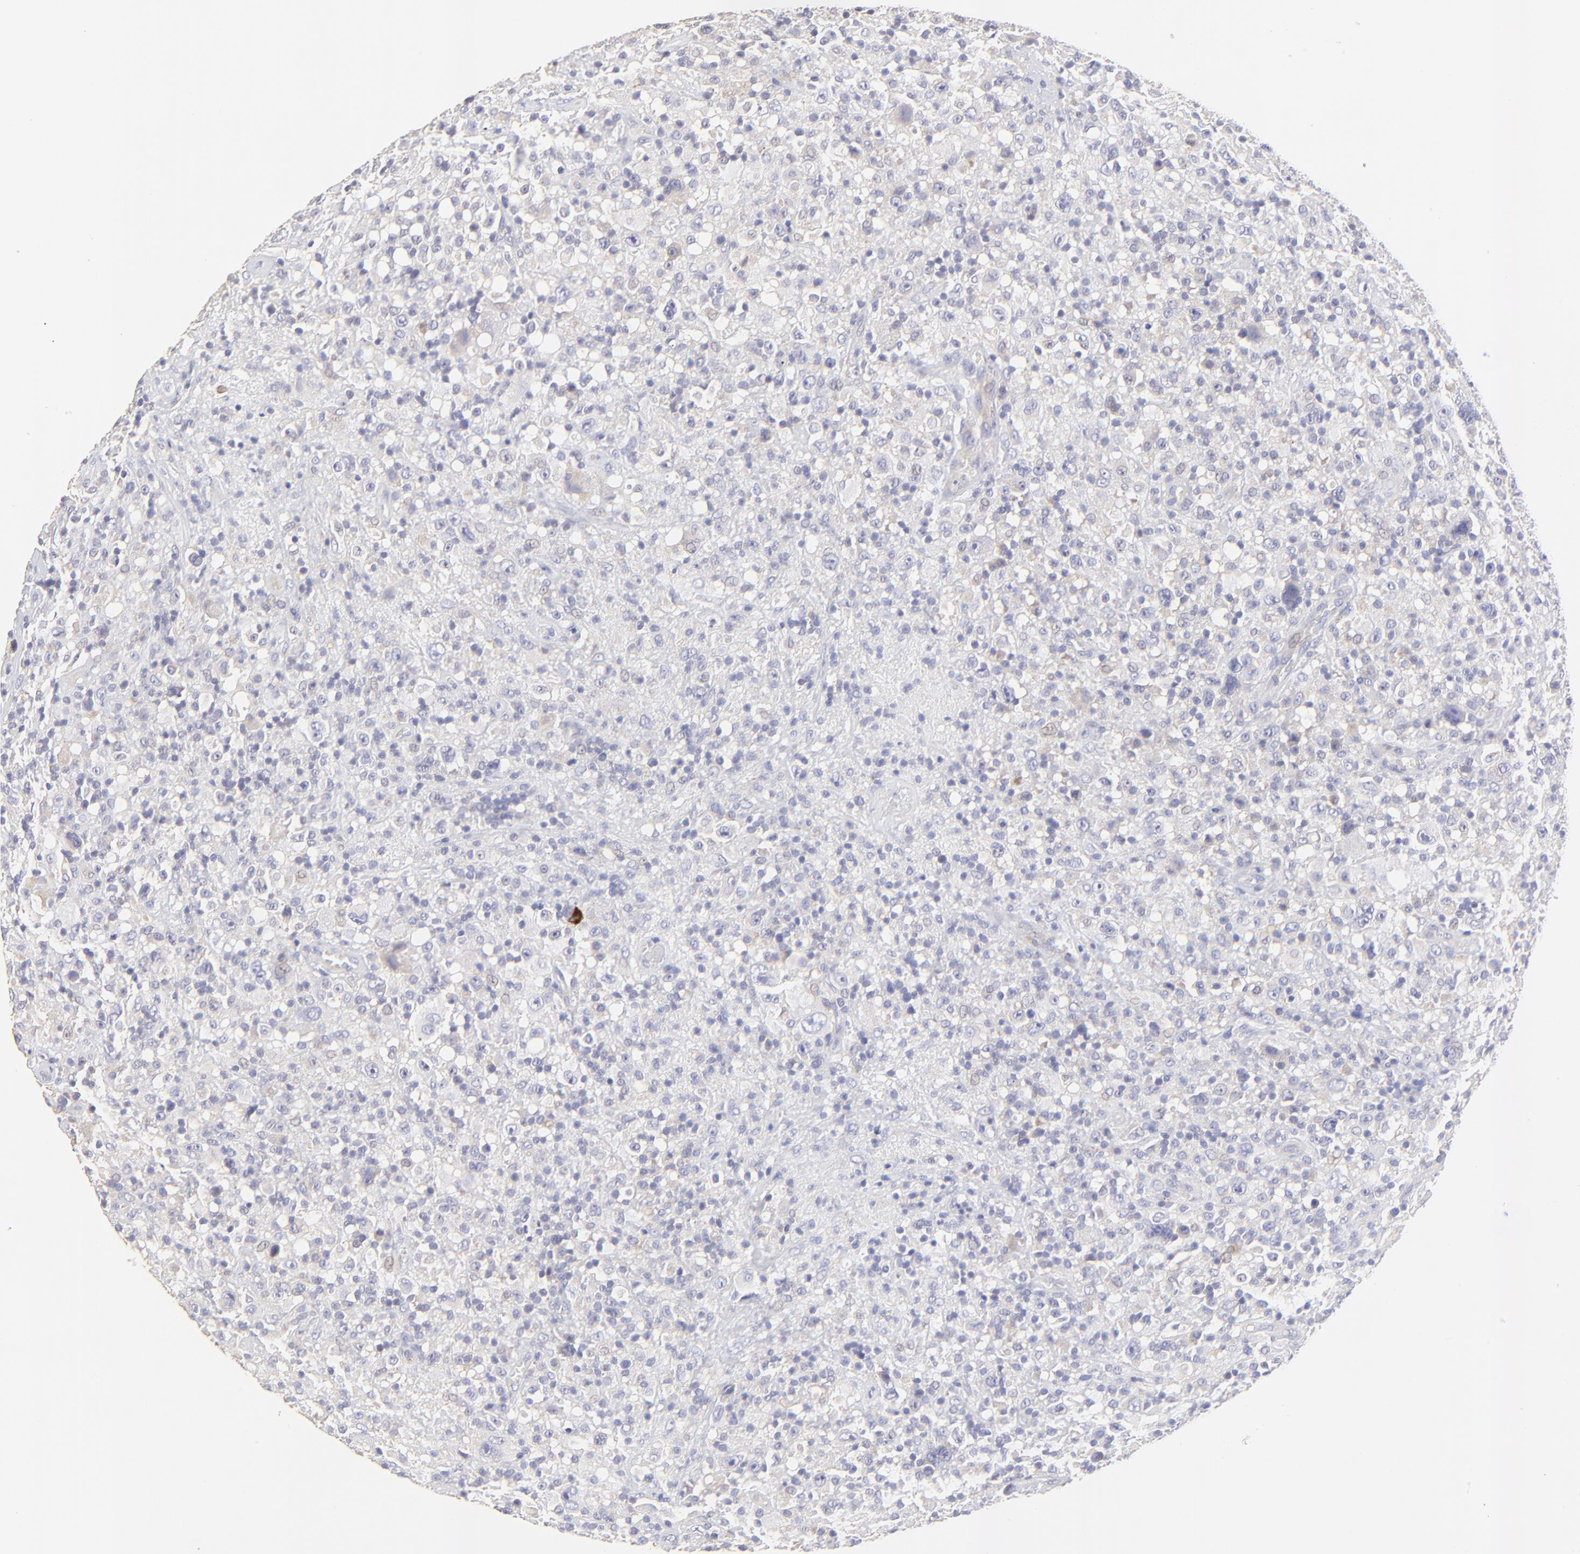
{"staining": {"intensity": "negative", "quantity": "none", "location": "none"}, "tissue": "lymphoma", "cell_type": "Tumor cells", "image_type": "cancer", "snomed": [{"axis": "morphology", "description": "Hodgkin's disease, NOS"}, {"axis": "topography", "description": "Lymph node"}], "caption": "Human lymphoma stained for a protein using immunohistochemistry displays no positivity in tumor cells.", "gene": "LHFPL1", "patient": {"sex": "male", "age": 46}}